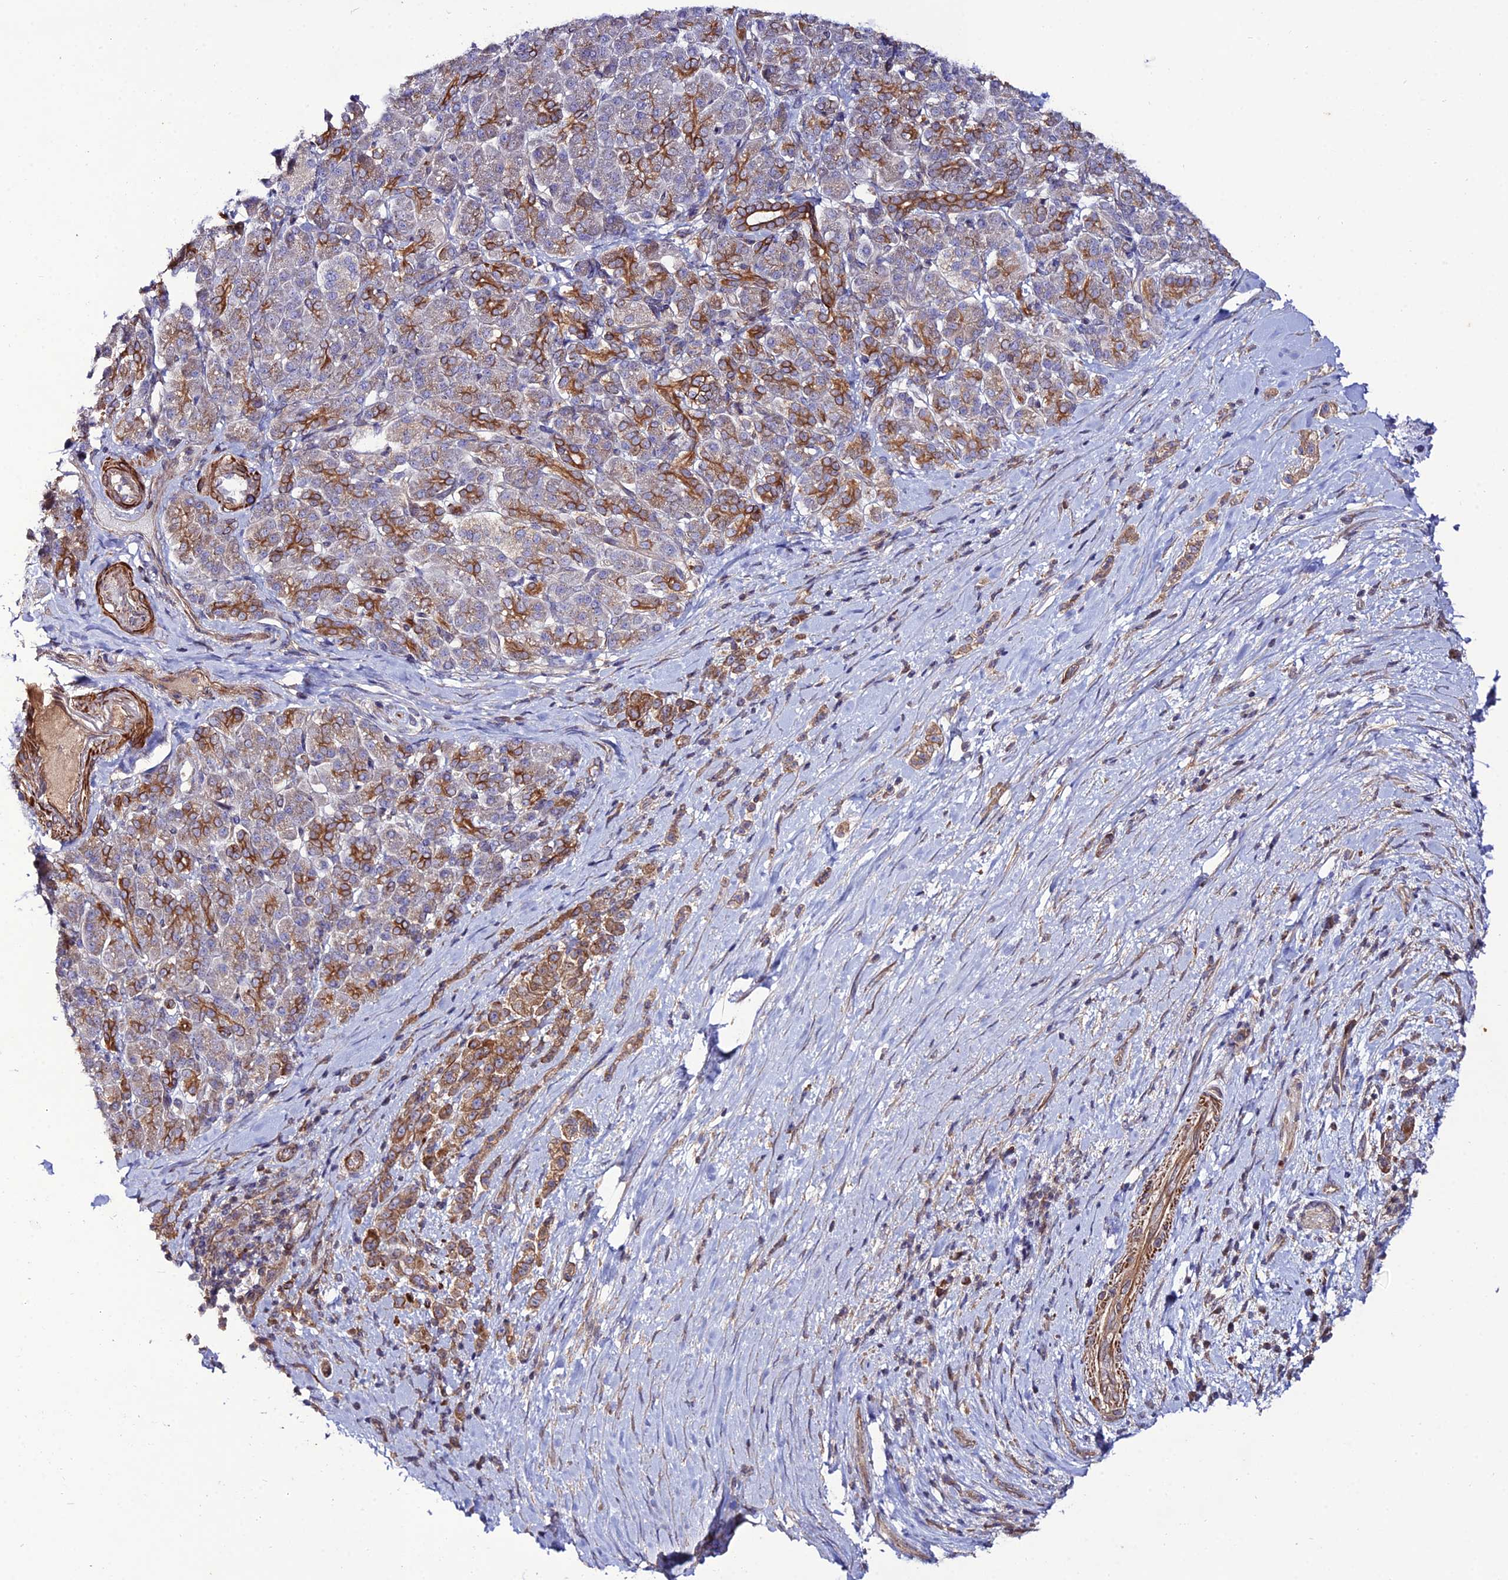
{"staining": {"intensity": "moderate", "quantity": ">75%", "location": "cytoplasmic/membranous"}, "tissue": "pancreatic cancer", "cell_type": "Tumor cells", "image_type": "cancer", "snomed": [{"axis": "morphology", "description": "Normal tissue, NOS"}, {"axis": "morphology", "description": "Adenocarcinoma, NOS"}, {"axis": "topography", "description": "Pancreas"}], "caption": "A photomicrograph of adenocarcinoma (pancreatic) stained for a protein shows moderate cytoplasmic/membranous brown staining in tumor cells.", "gene": "ARL6IP1", "patient": {"sex": "female", "age": 64}}